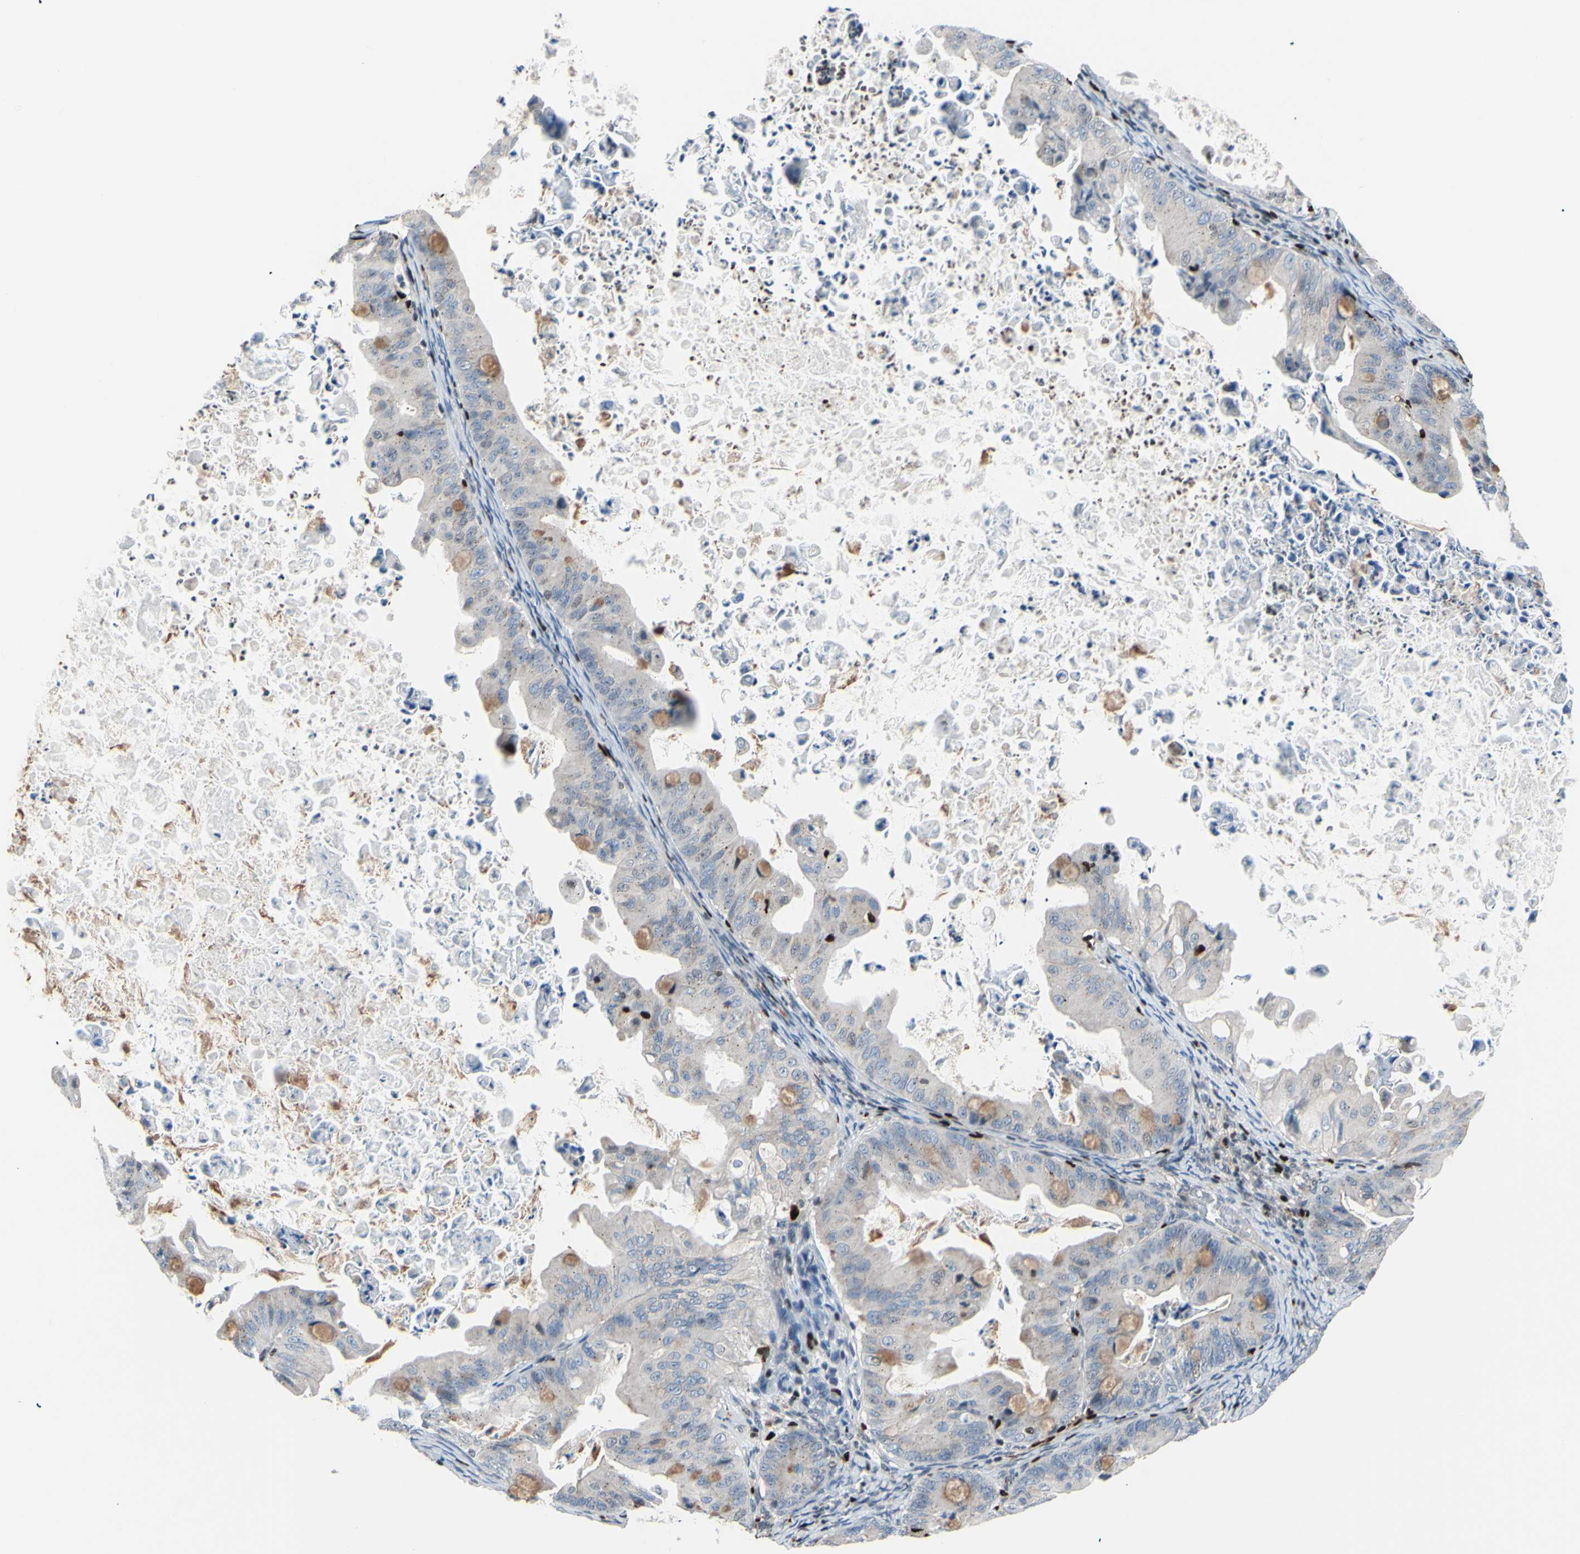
{"staining": {"intensity": "weak", "quantity": ">75%", "location": "cytoplasmic/membranous"}, "tissue": "ovarian cancer", "cell_type": "Tumor cells", "image_type": "cancer", "snomed": [{"axis": "morphology", "description": "Cystadenocarcinoma, mucinous, NOS"}, {"axis": "topography", "description": "Ovary"}], "caption": "Protein expression analysis of human ovarian cancer (mucinous cystadenocarcinoma) reveals weak cytoplasmic/membranous positivity in about >75% of tumor cells. The protein is stained brown, and the nuclei are stained in blue (DAB (3,3'-diaminobenzidine) IHC with brightfield microscopy, high magnification).", "gene": "EED", "patient": {"sex": "female", "age": 37}}